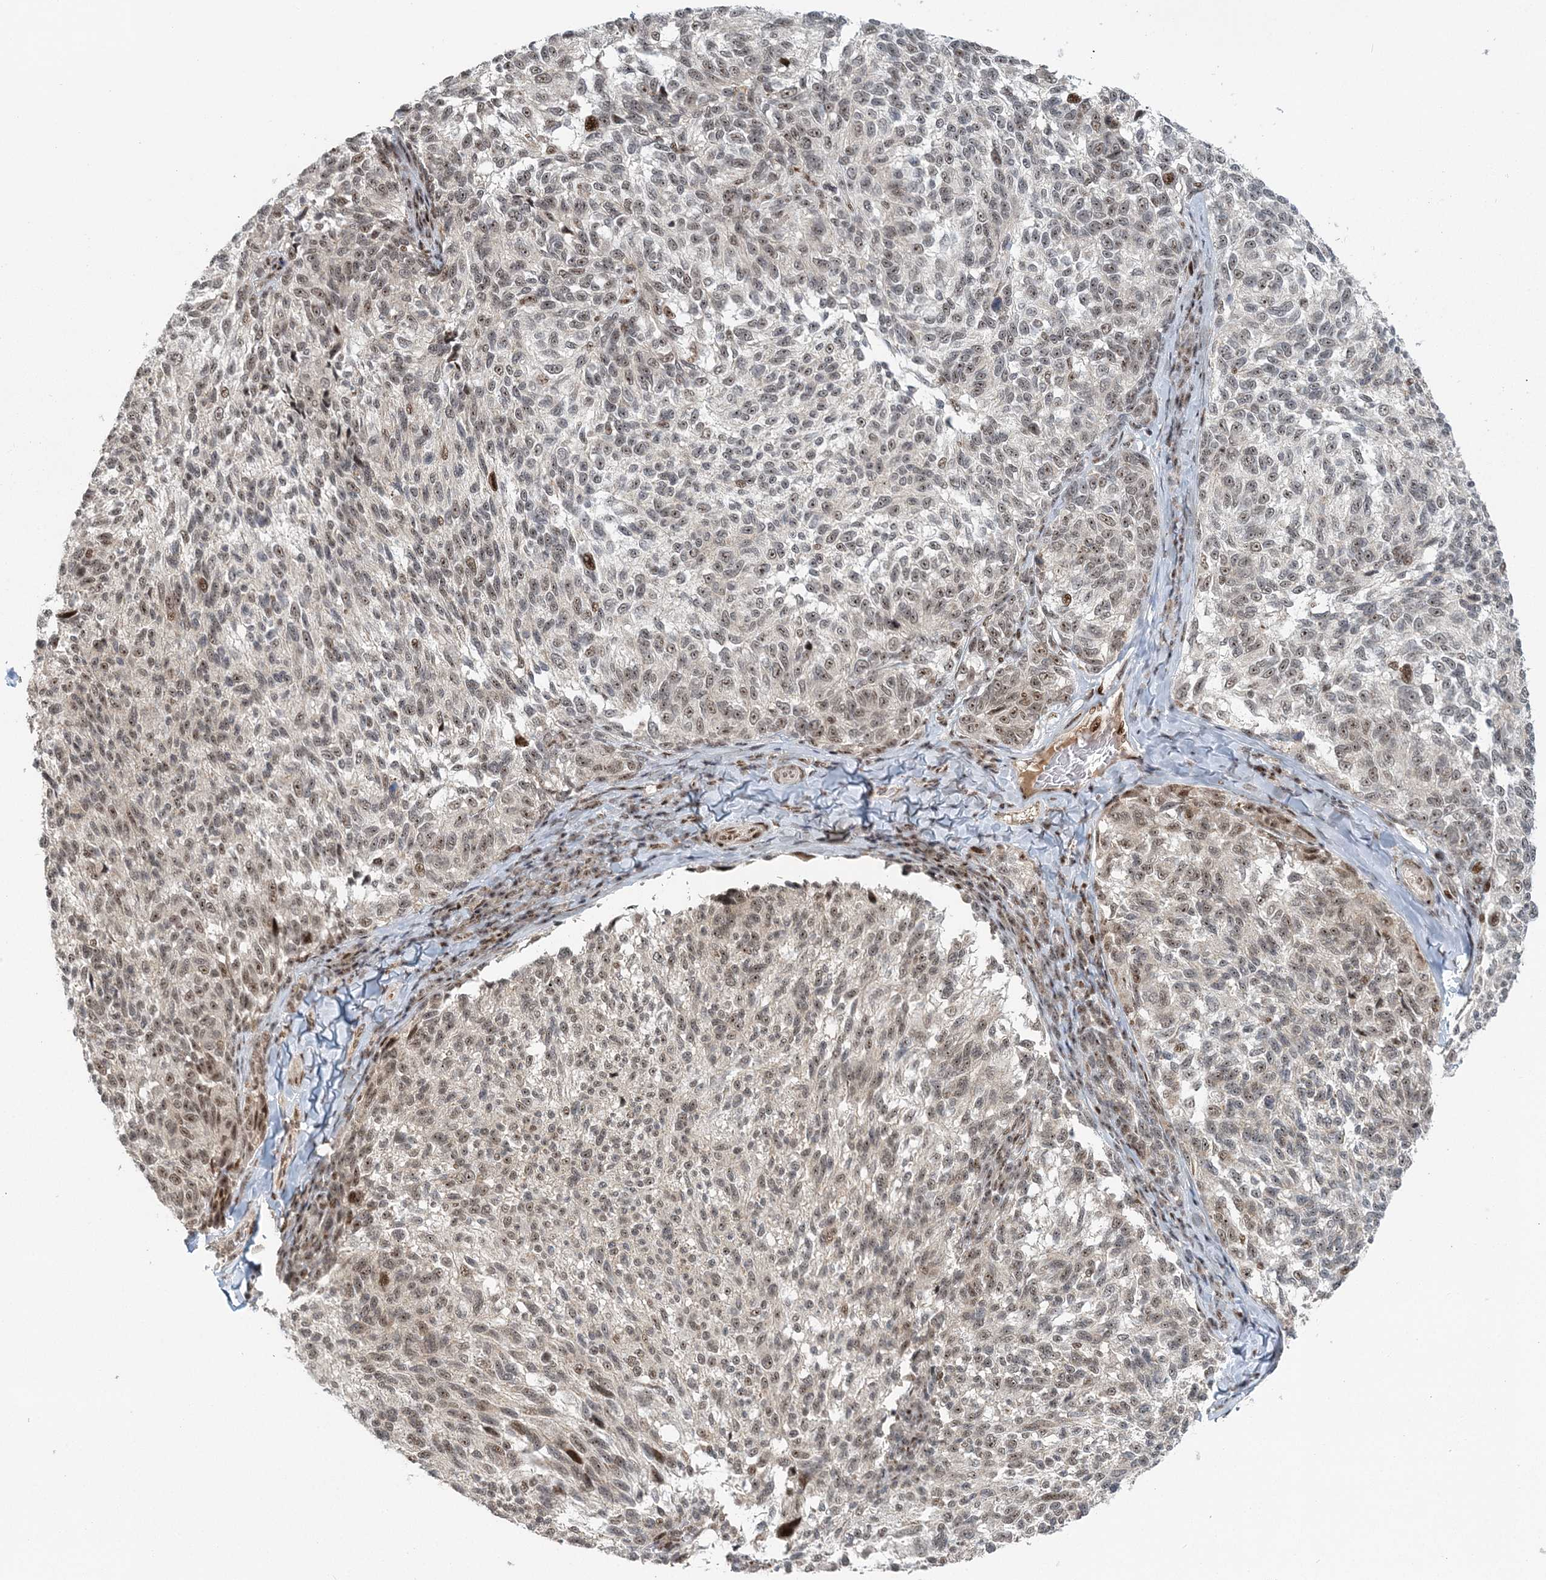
{"staining": {"intensity": "weak", "quantity": ">75%", "location": "nuclear"}, "tissue": "melanoma", "cell_type": "Tumor cells", "image_type": "cancer", "snomed": [{"axis": "morphology", "description": "Malignant melanoma, NOS"}, {"axis": "topography", "description": "Skin"}], "caption": "An image of human melanoma stained for a protein exhibits weak nuclear brown staining in tumor cells. (DAB IHC, brown staining for protein, blue staining for nuclei).", "gene": "CWC22", "patient": {"sex": "female", "age": 73}}